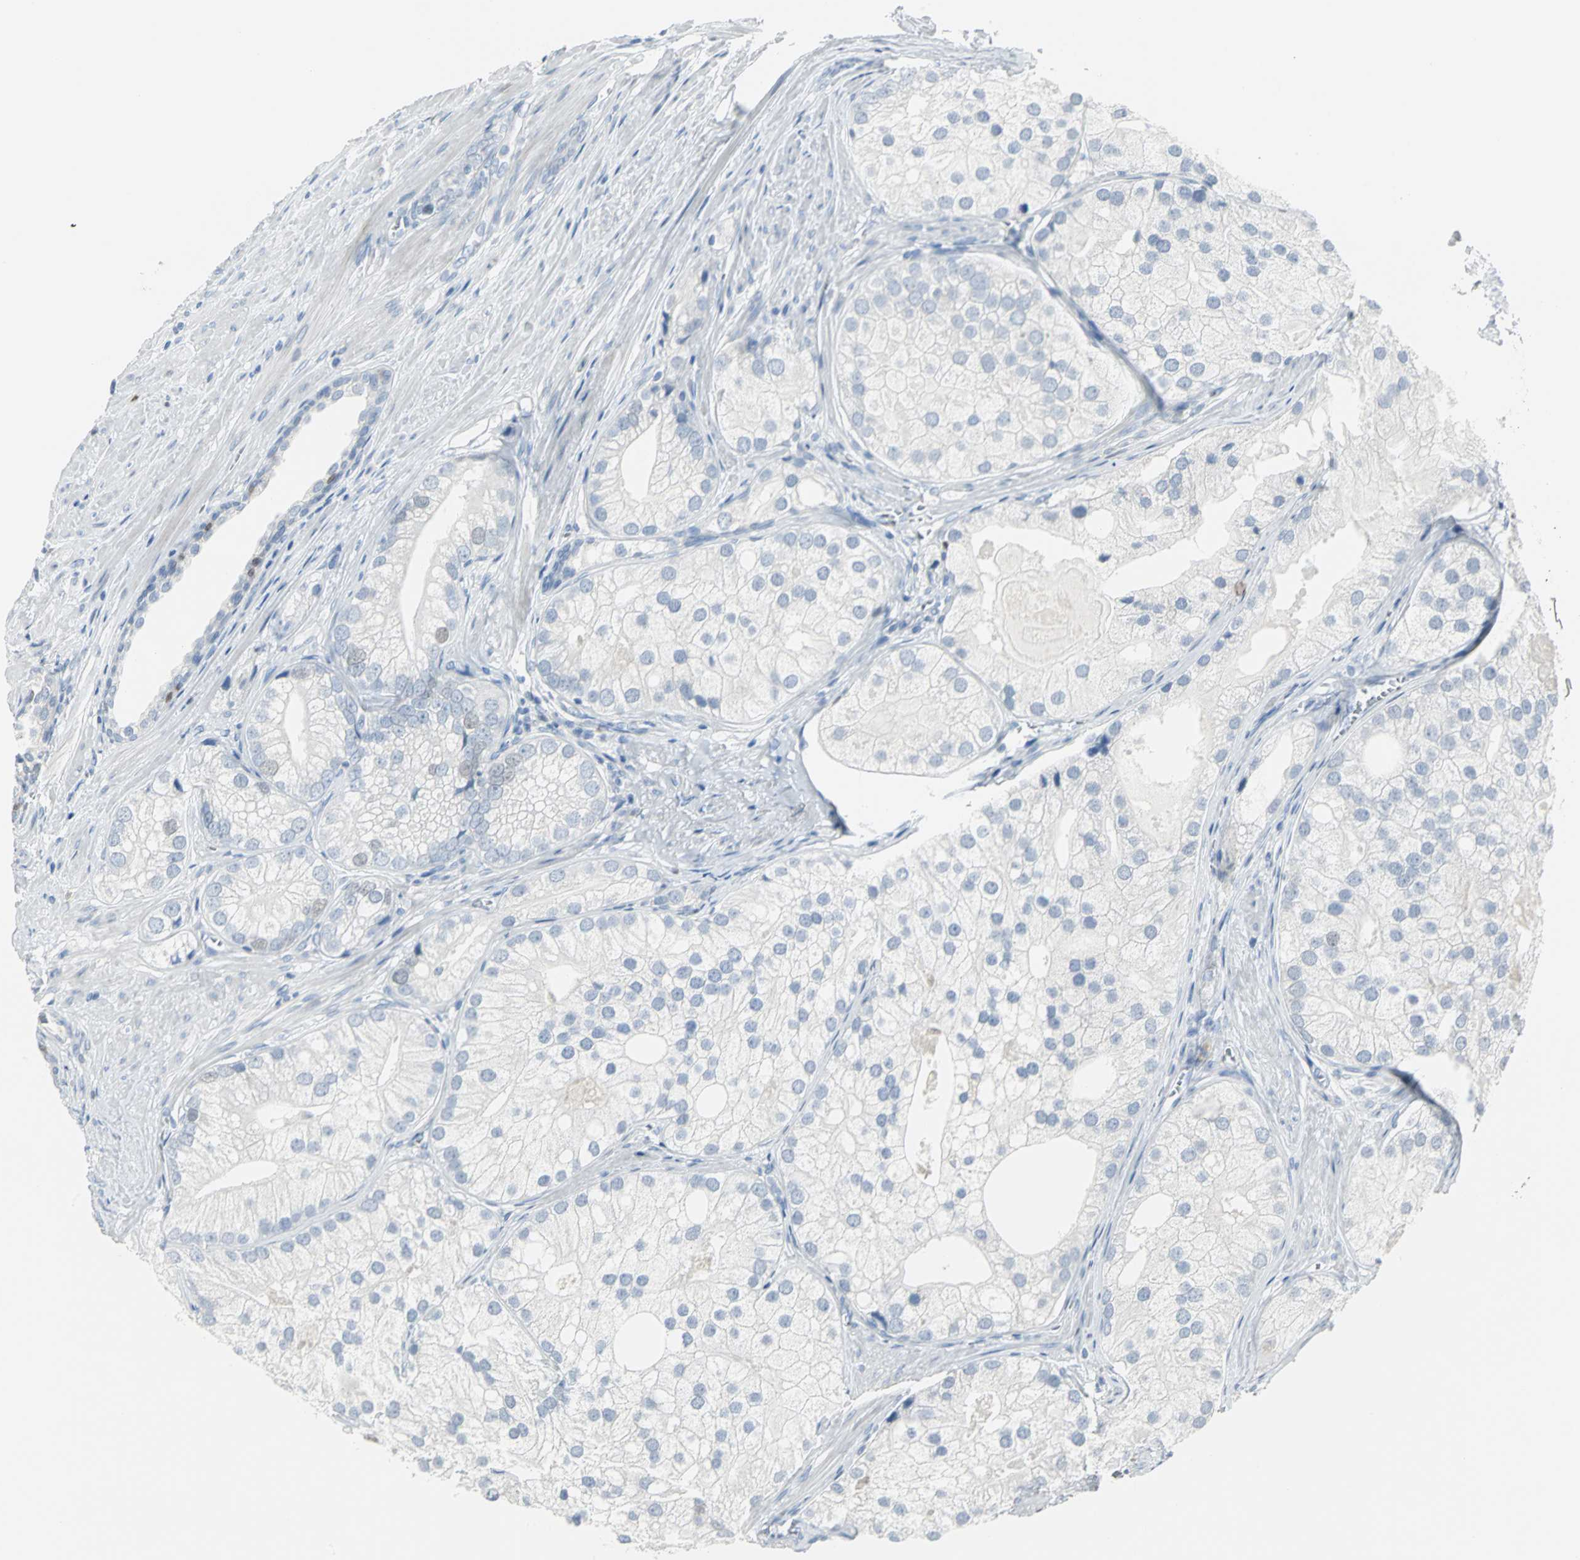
{"staining": {"intensity": "weak", "quantity": "<25%", "location": "nuclear"}, "tissue": "prostate cancer", "cell_type": "Tumor cells", "image_type": "cancer", "snomed": [{"axis": "morphology", "description": "Adenocarcinoma, Low grade"}, {"axis": "topography", "description": "Prostate"}], "caption": "IHC micrograph of neoplastic tissue: human prostate cancer (low-grade adenocarcinoma) stained with DAB displays no significant protein expression in tumor cells.", "gene": "MCM3", "patient": {"sex": "male", "age": 69}}